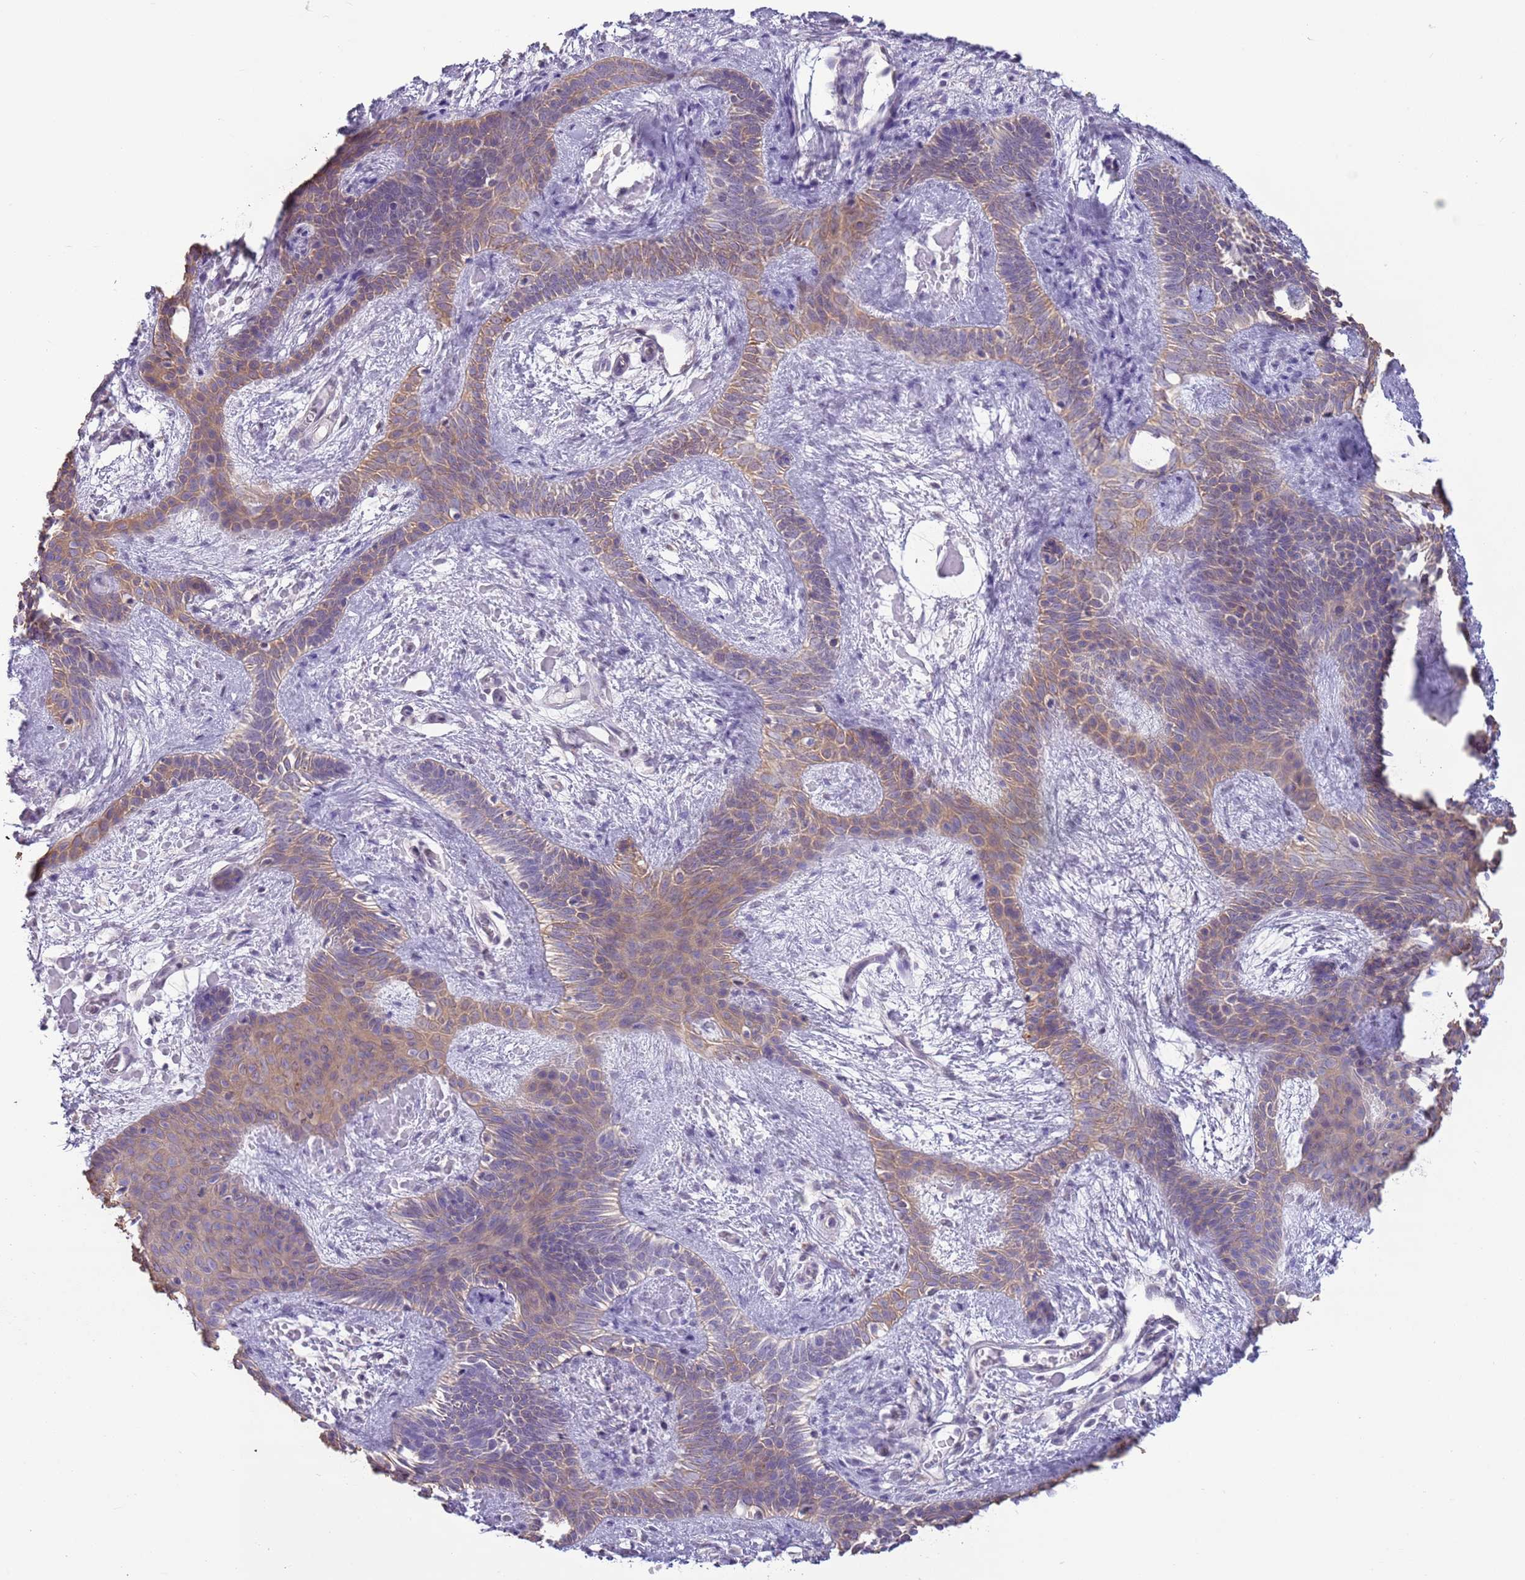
{"staining": {"intensity": "weak", "quantity": ">75%", "location": "cytoplasmic/membranous"}, "tissue": "skin cancer", "cell_type": "Tumor cells", "image_type": "cancer", "snomed": [{"axis": "morphology", "description": "Basal cell carcinoma"}, {"axis": "topography", "description": "Skin"}], "caption": "Protein expression analysis of skin cancer (basal cell carcinoma) exhibits weak cytoplasmic/membranous staining in about >75% of tumor cells.", "gene": "CAPN9", "patient": {"sex": "male", "age": 78}}